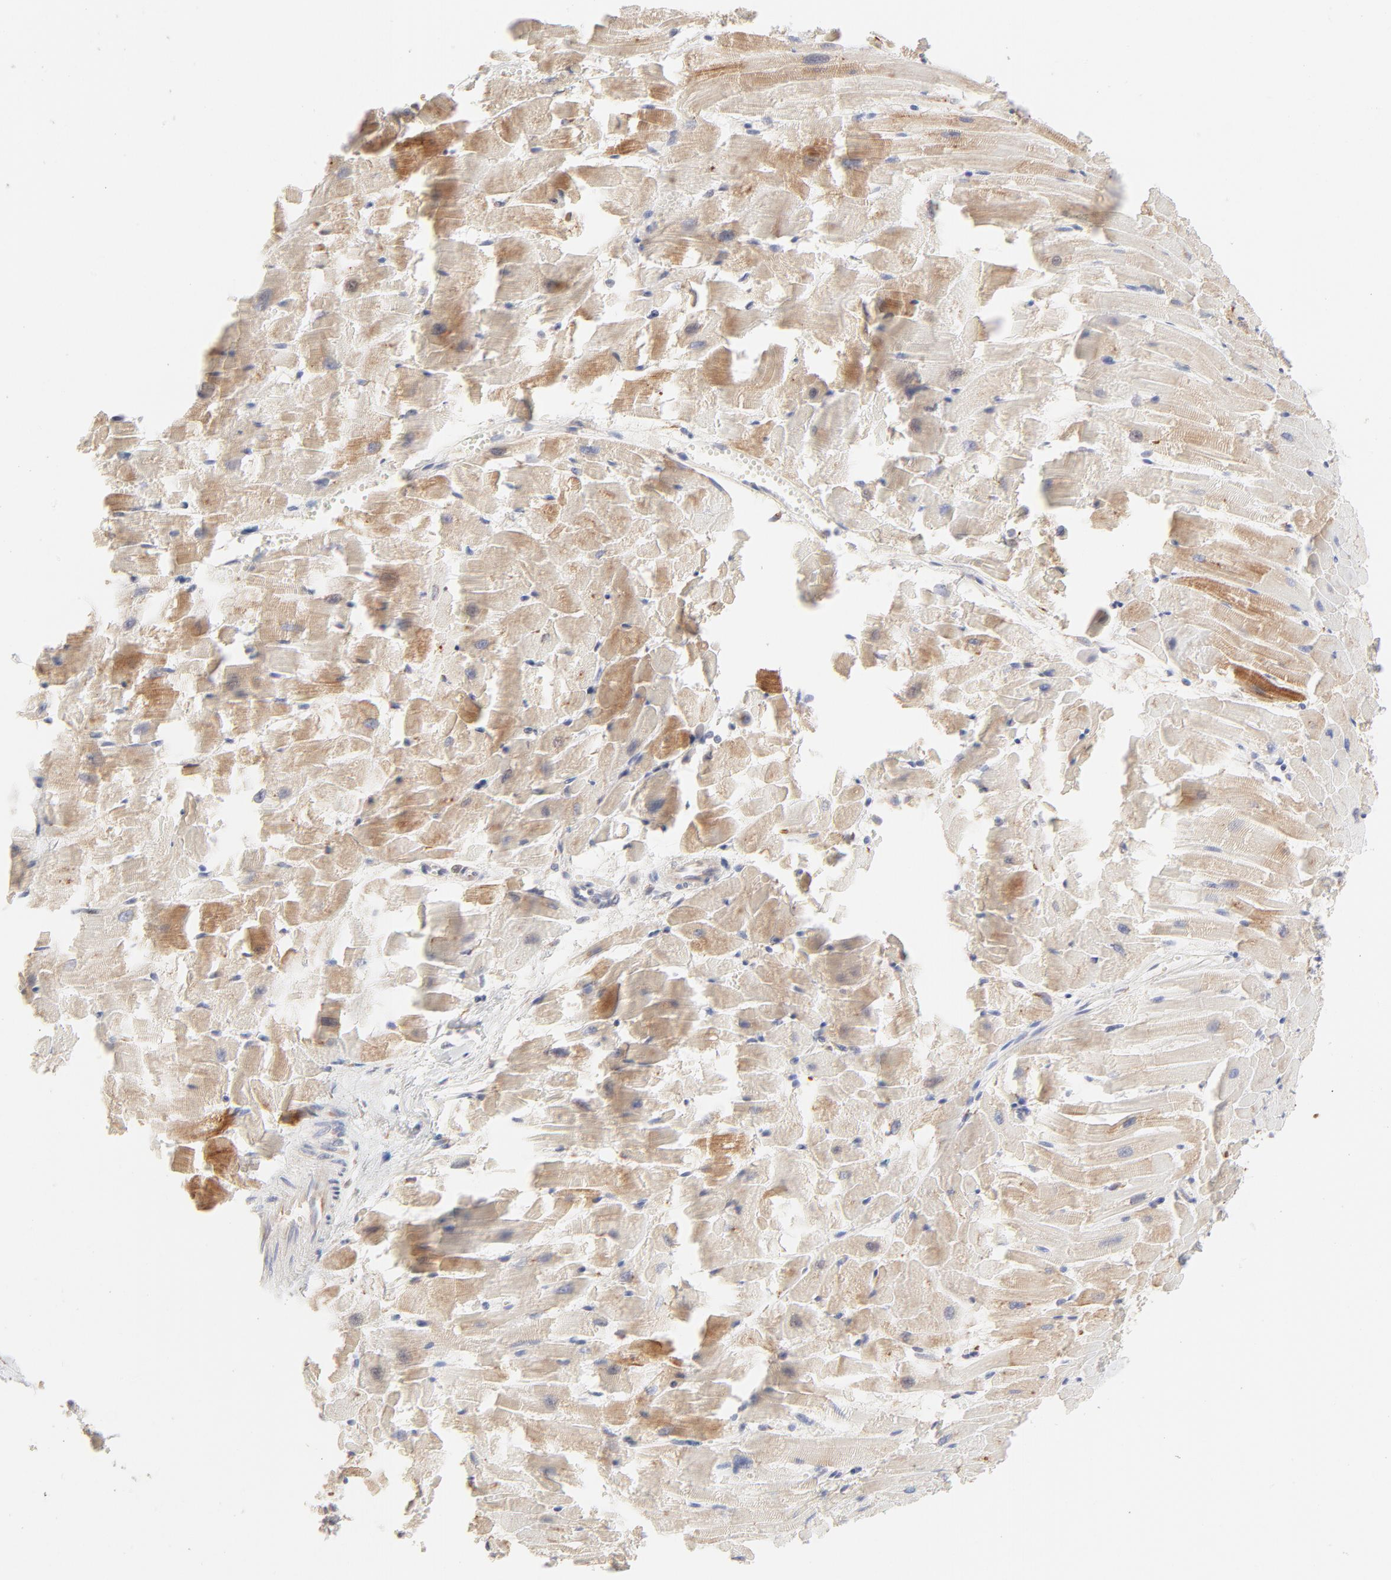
{"staining": {"intensity": "moderate", "quantity": ">75%", "location": "cytoplasmic/membranous"}, "tissue": "heart muscle", "cell_type": "Cardiomyocytes", "image_type": "normal", "snomed": [{"axis": "morphology", "description": "Normal tissue, NOS"}, {"axis": "topography", "description": "Heart"}], "caption": "The histopathology image displays immunohistochemical staining of unremarkable heart muscle. There is moderate cytoplasmic/membranous positivity is present in approximately >75% of cardiomyocytes. (DAB IHC, brown staining for protein, blue staining for nuclei).", "gene": "RPS21", "patient": {"sex": "female", "age": 19}}